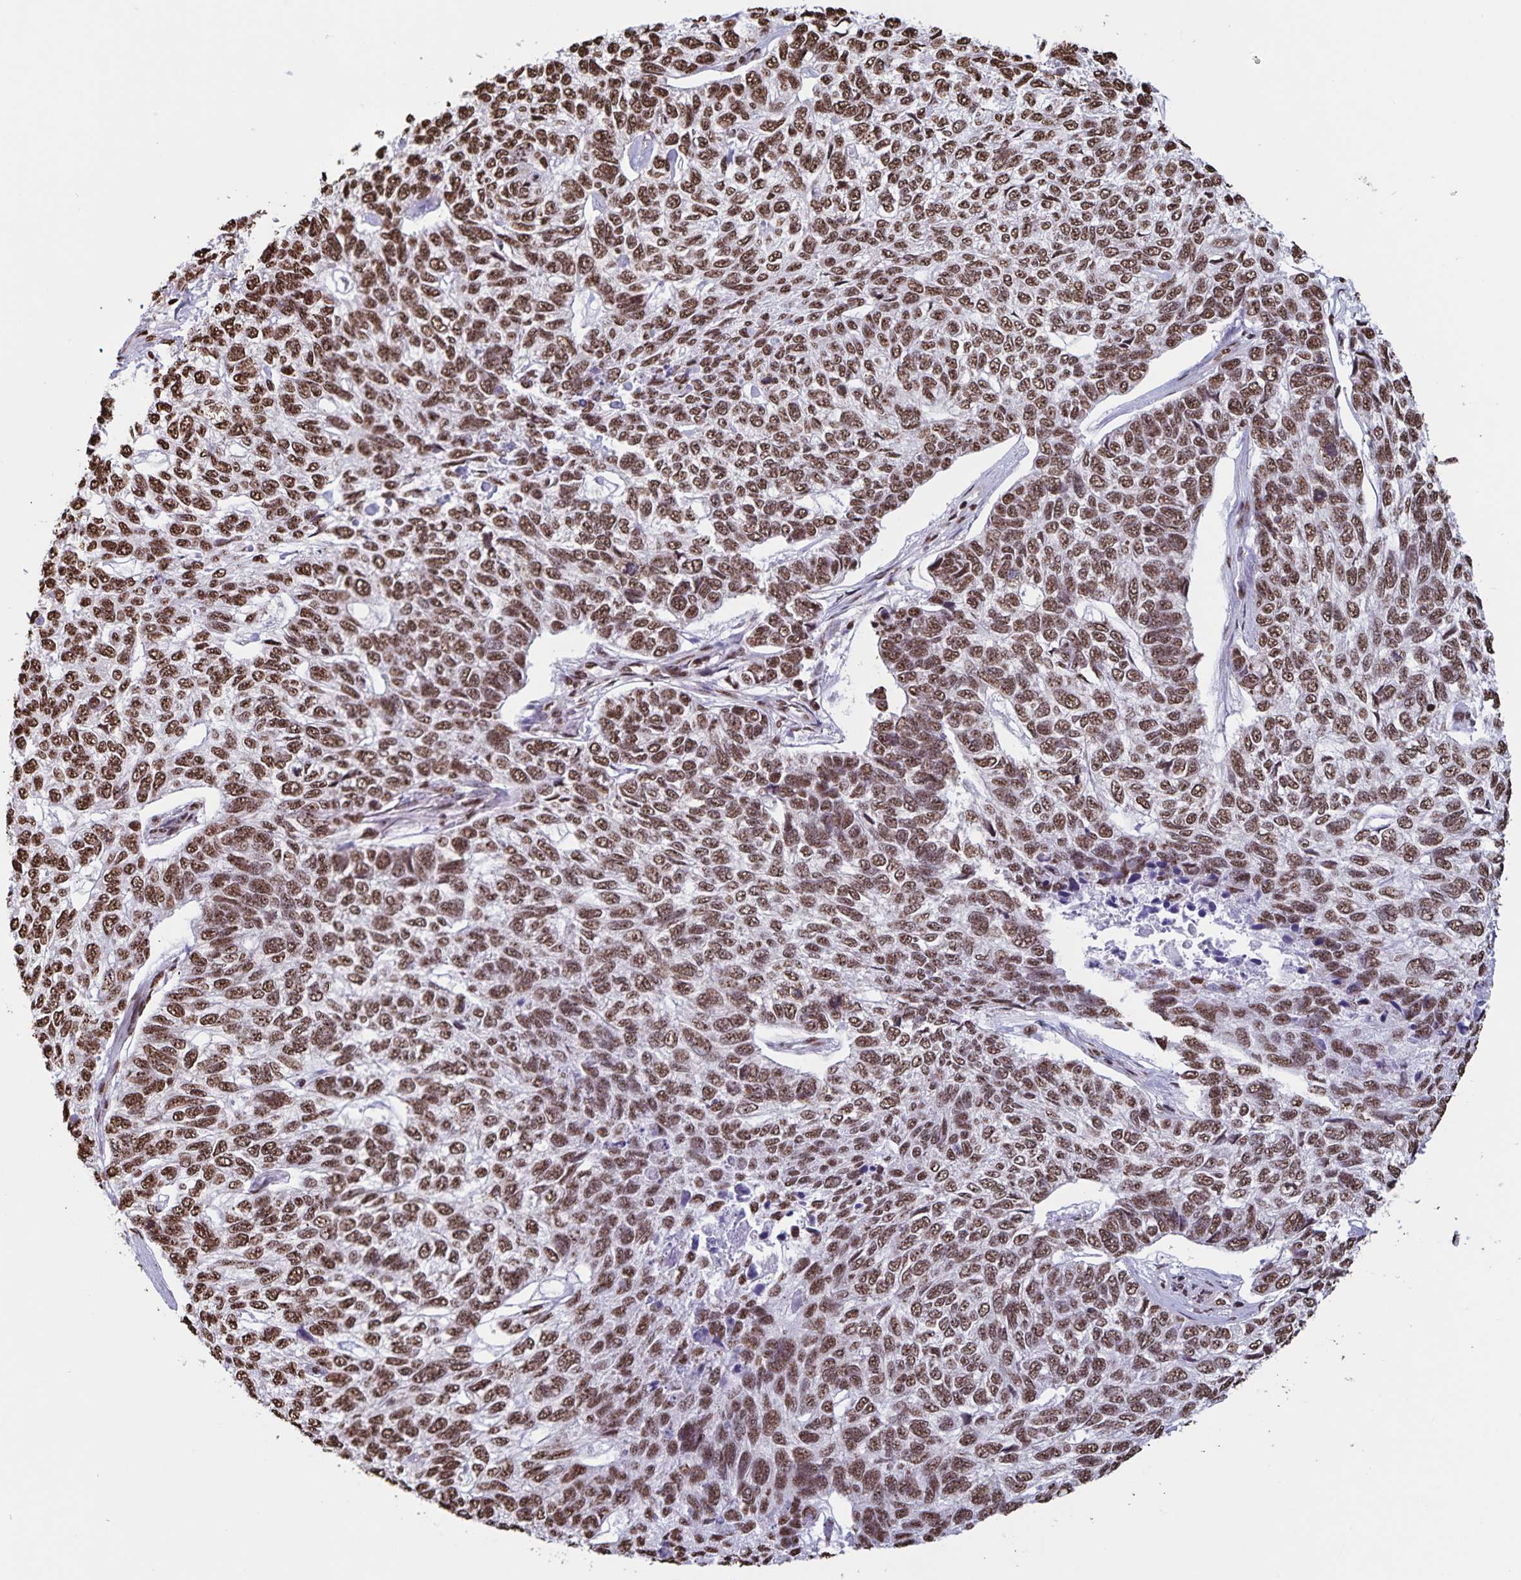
{"staining": {"intensity": "strong", "quantity": ">75%", "location": "nuclear"}, "tissue": "skin cancer", "cell_type": "Tumor cells", "image_type": "cancer", "snomed": [{"axis": "morphology", "description": "Basal cell carcinoma"}, {"axis": "topography", "description": "Skin"}], "caption": "Immunohistochemical staining of skin basal cell carcinoma displays high levels of strong nuclear protein expression in about >75% of tumor cells.", "gene": "DUT", "patient": {"sex": "female", "age": 65}}